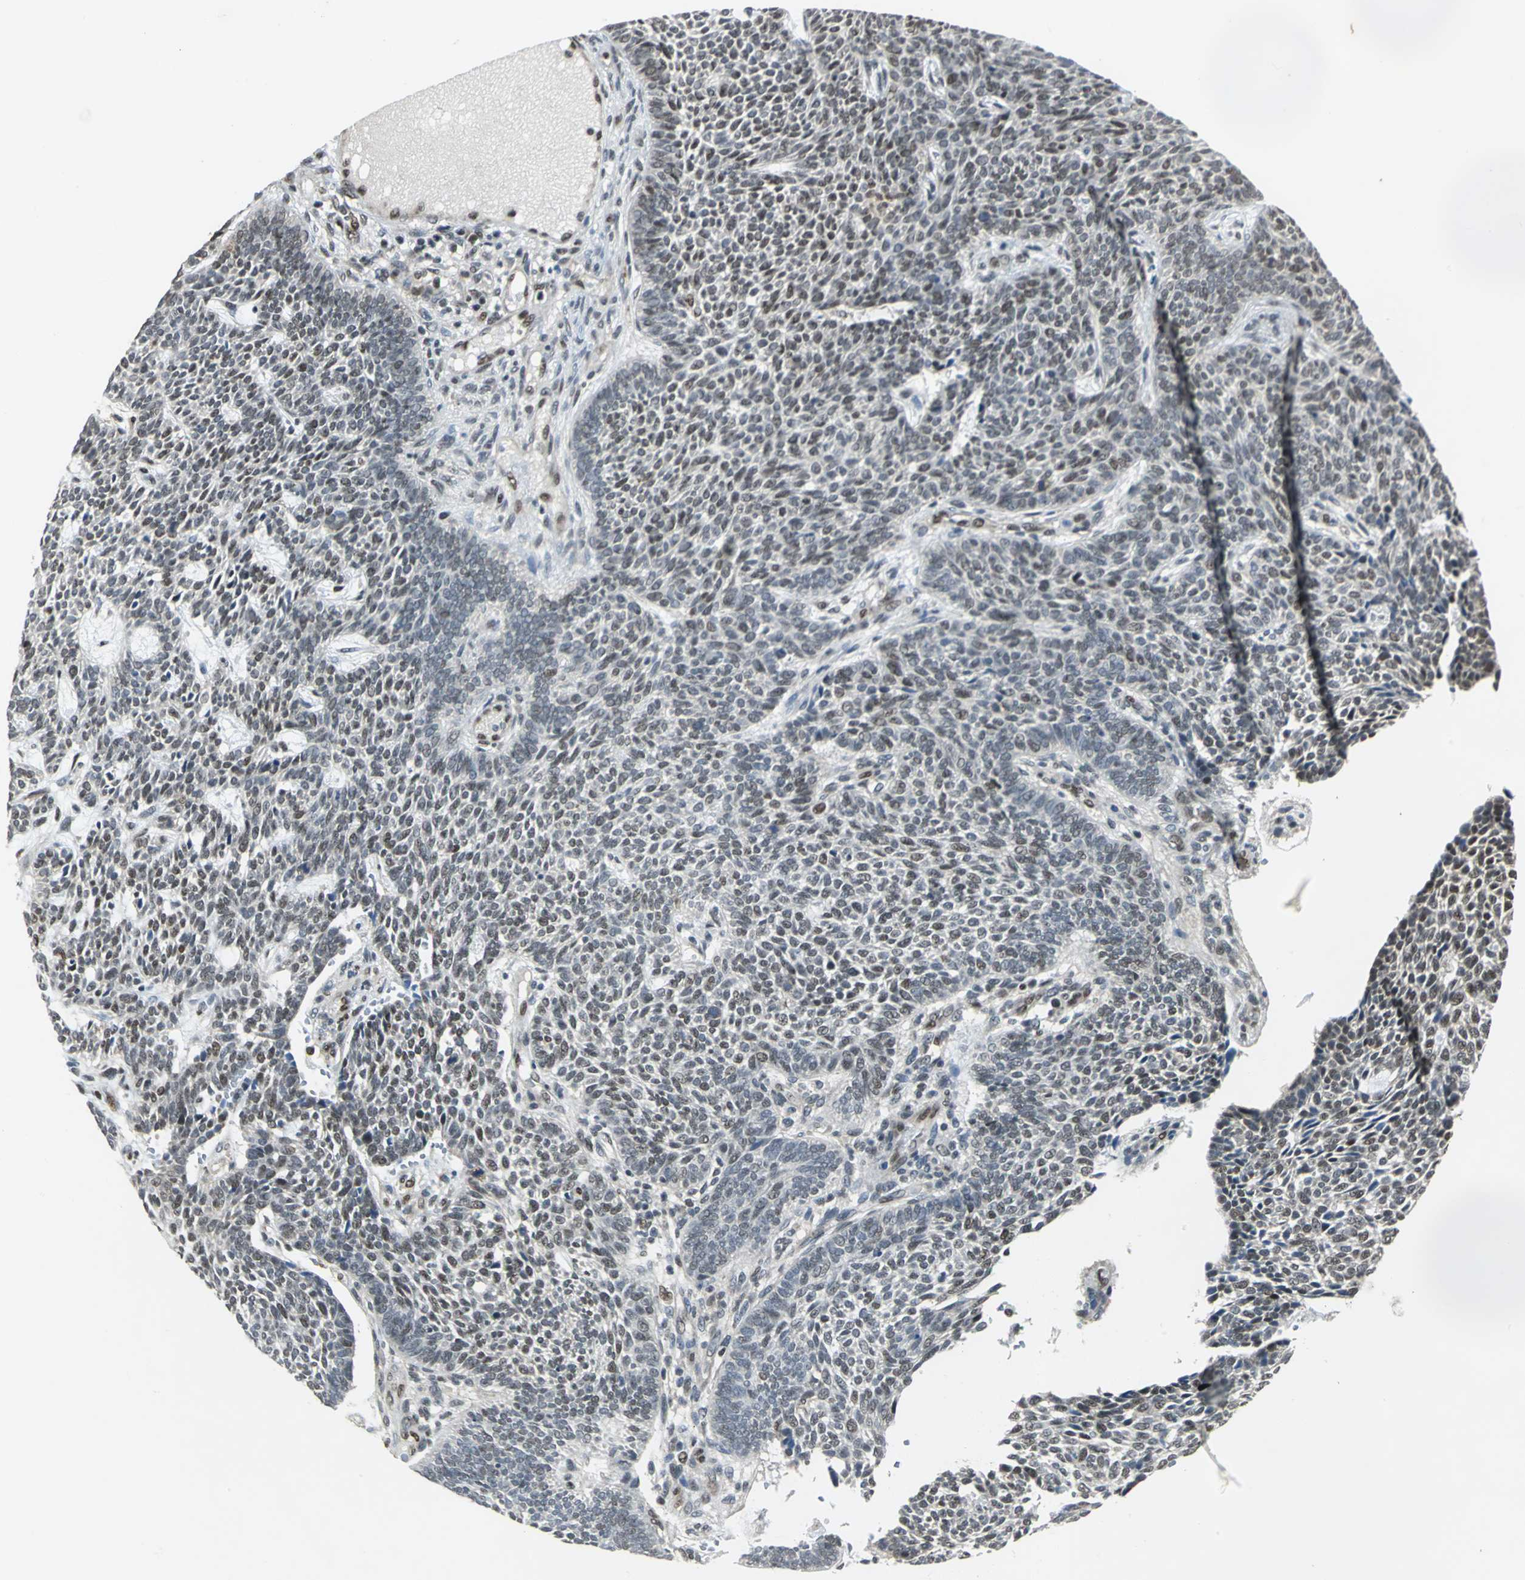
{"staining": {"intensity": "negative", "quantity": "none", "location": "none"}, "tissue": "skin cancer", "cell_type": "Tumor cells", "image_type": "cancer", "snomed": [{"axis": "morphology", "description": "Normal tissue, NOS"}, {"axis": "morphology", "description": "Basal cell carcinoma"}, {"axis": "topography", "description": "Skin"}], "caption": "Immunohistochemistry photomicrograph of human skin basal cell carcinoma stained for a protein (brown), which reveals no positivity in tumor cells.", "gene": "DDX5", "patient": {"sex": "male", "age": 87}}